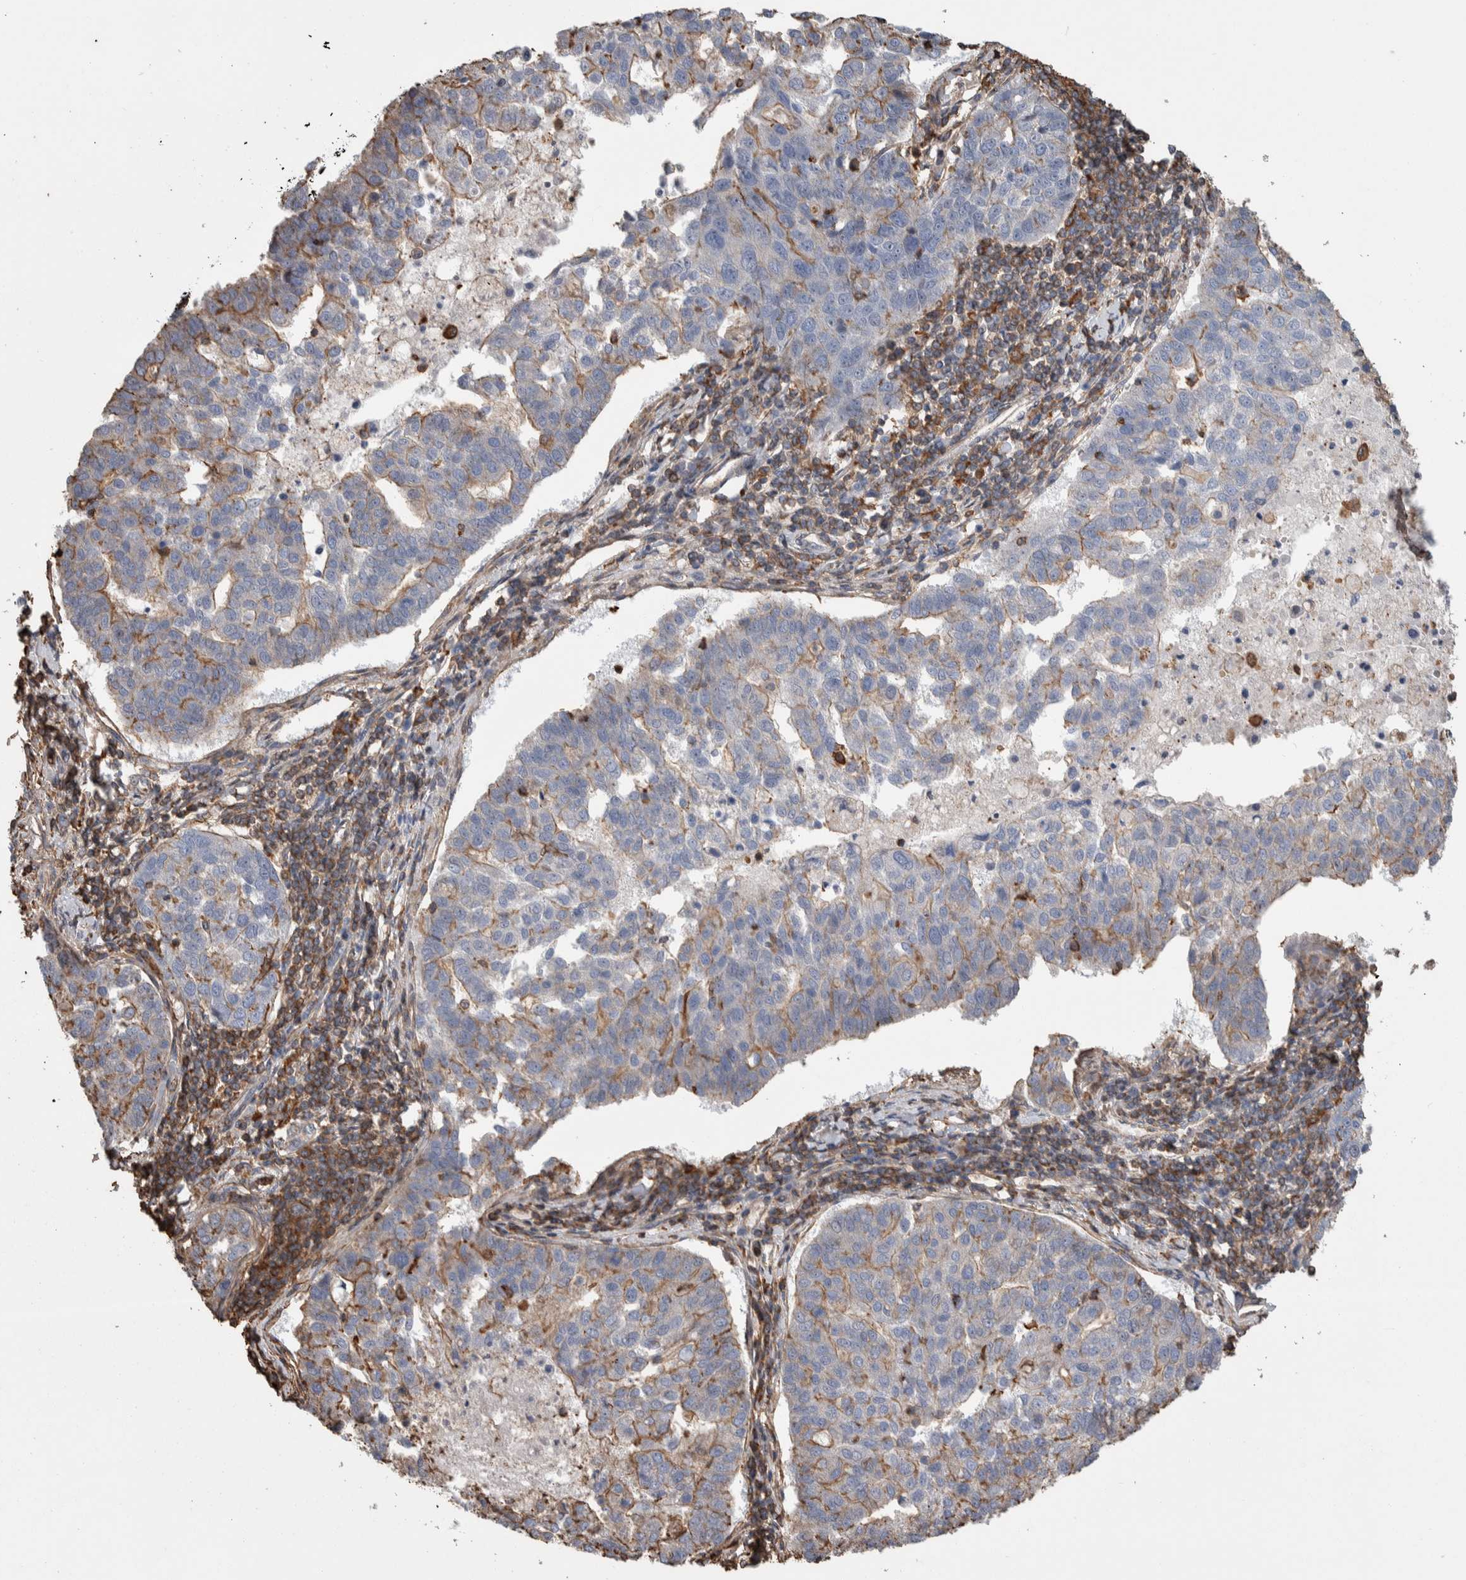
{"staining": {"intensity": "weak", "quantity": "25%-75%", "location": "cytoplasmic/membranous"}, "tissue": "pancreatic cancer", "cell_type": "Tumor cells", "image_type": "cancer", "snomed": [{"axis": "morphology", "description": "Adenocarcinoma, NOS"}, {"axis": "topography", "description": "Pancreas"}], "caption": "Immunohistochemistry of pancreatic adenocarcinoma demonstrates low levels of weak cytoplasmic/membranous positivity in approximately 25%-75% of tumor cells. (Brightfield microscopy of DAB IHC at high magnification).", "gene": "ENPP2", "patient": {"sex": "female", "age": 61}}